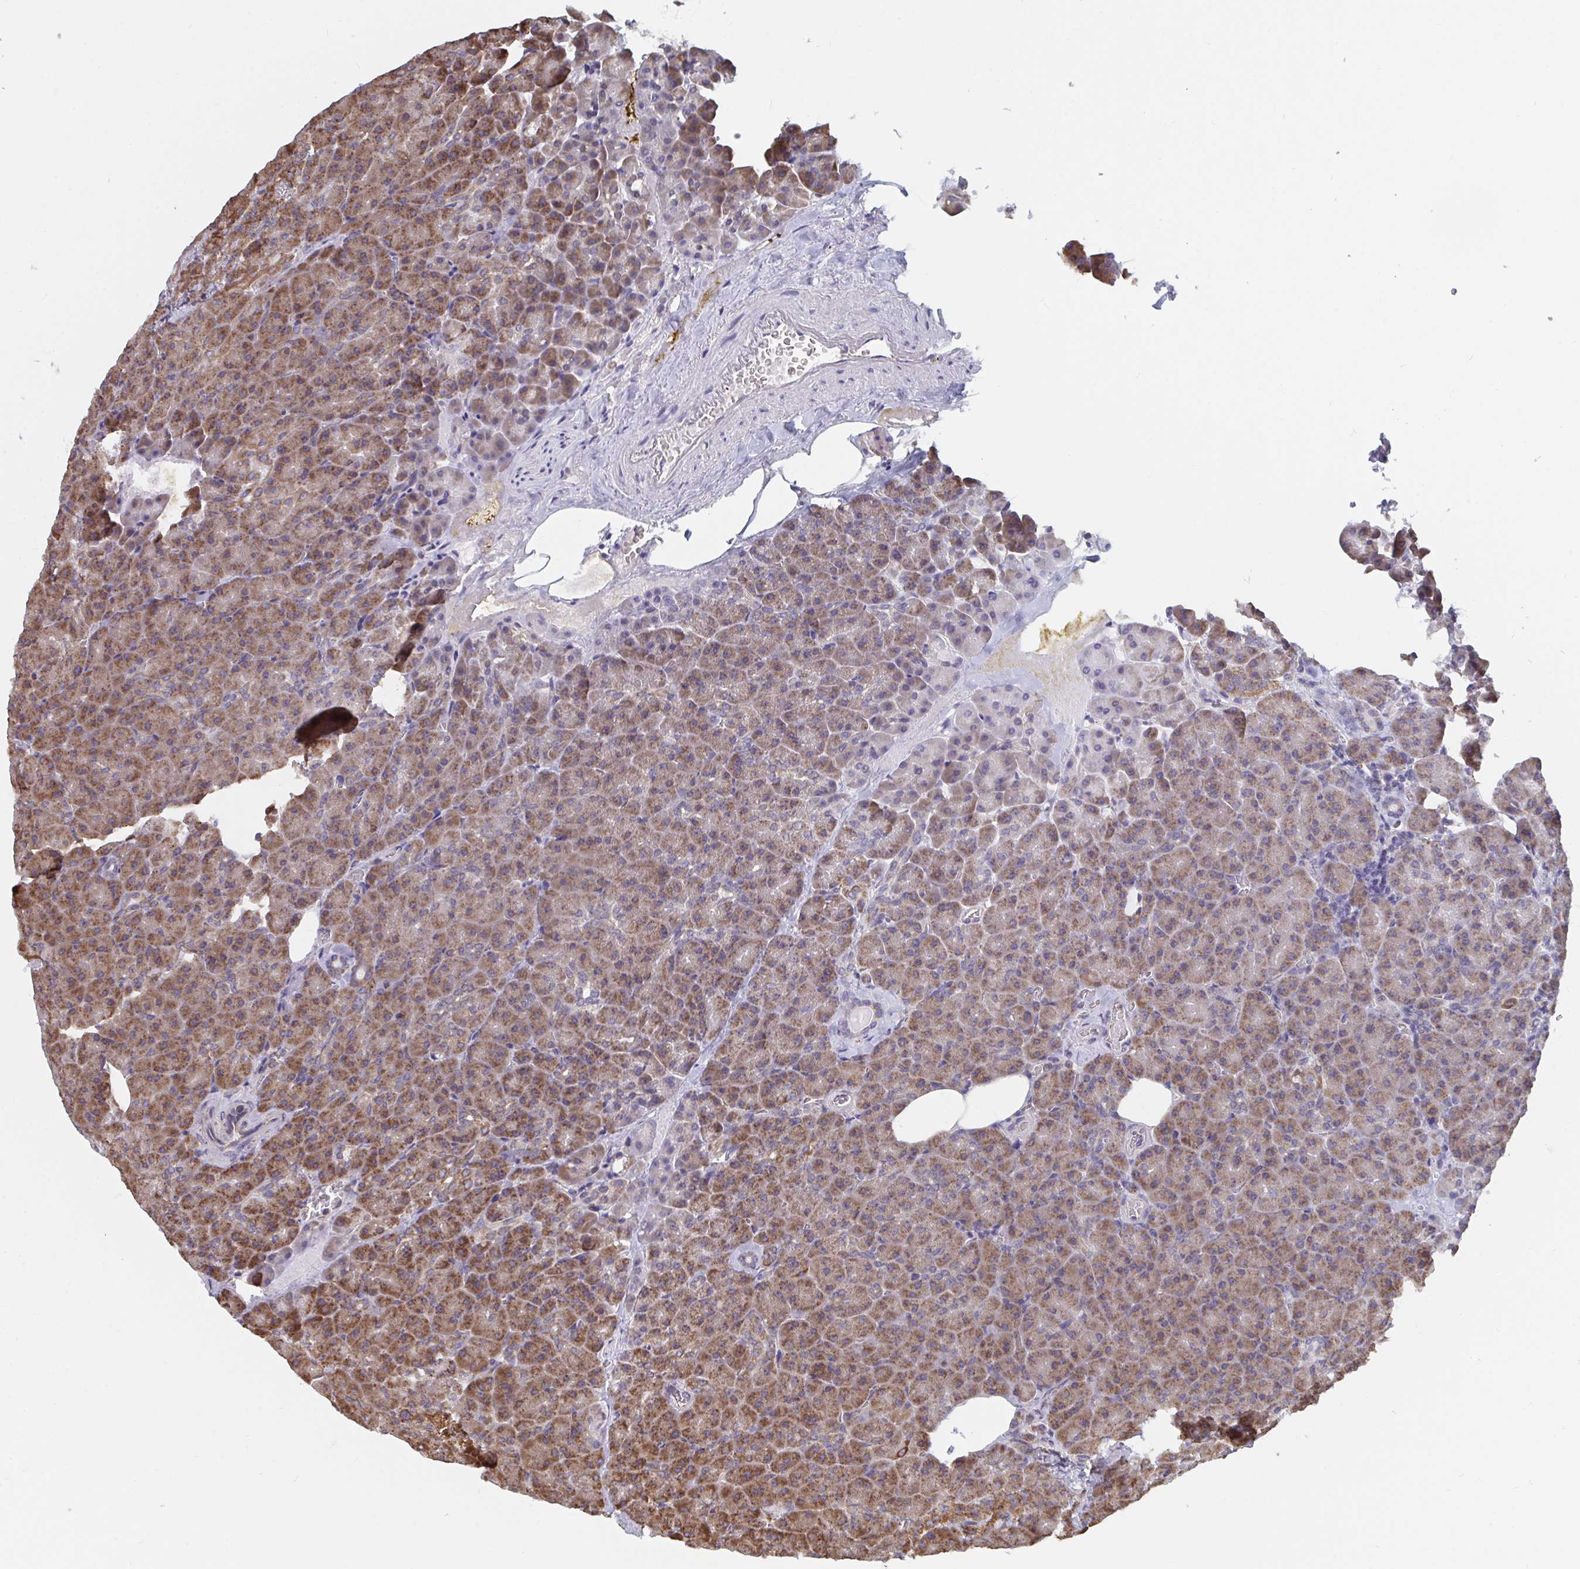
{"staining": {"intensity": "moderate", "quantity": ">75%", "location": "cytoplasmic/membranous"}, "tissue": "pancreas", "cell_type": "Exocrine glandular cells", "image_type": "normal", "snomed": [{"axis": "morphology", "description": "Normal tissue, NOS"}, {"axis": "topography", "description": "Pancreas"}], "caption": "Exocrine glandular cells display medium levels of moderate cytoplasmic/membranous expression in approximately >75% of cells in unremarkable human pancreas. Using DAB (3,3'-diaminobenzidine) (brown) and hematoxylin (blue) stains, captured at high magnification using brightfield microscopy.", "gene": "ELAVL1", "patient": {"sex": "female", "age": 74}}